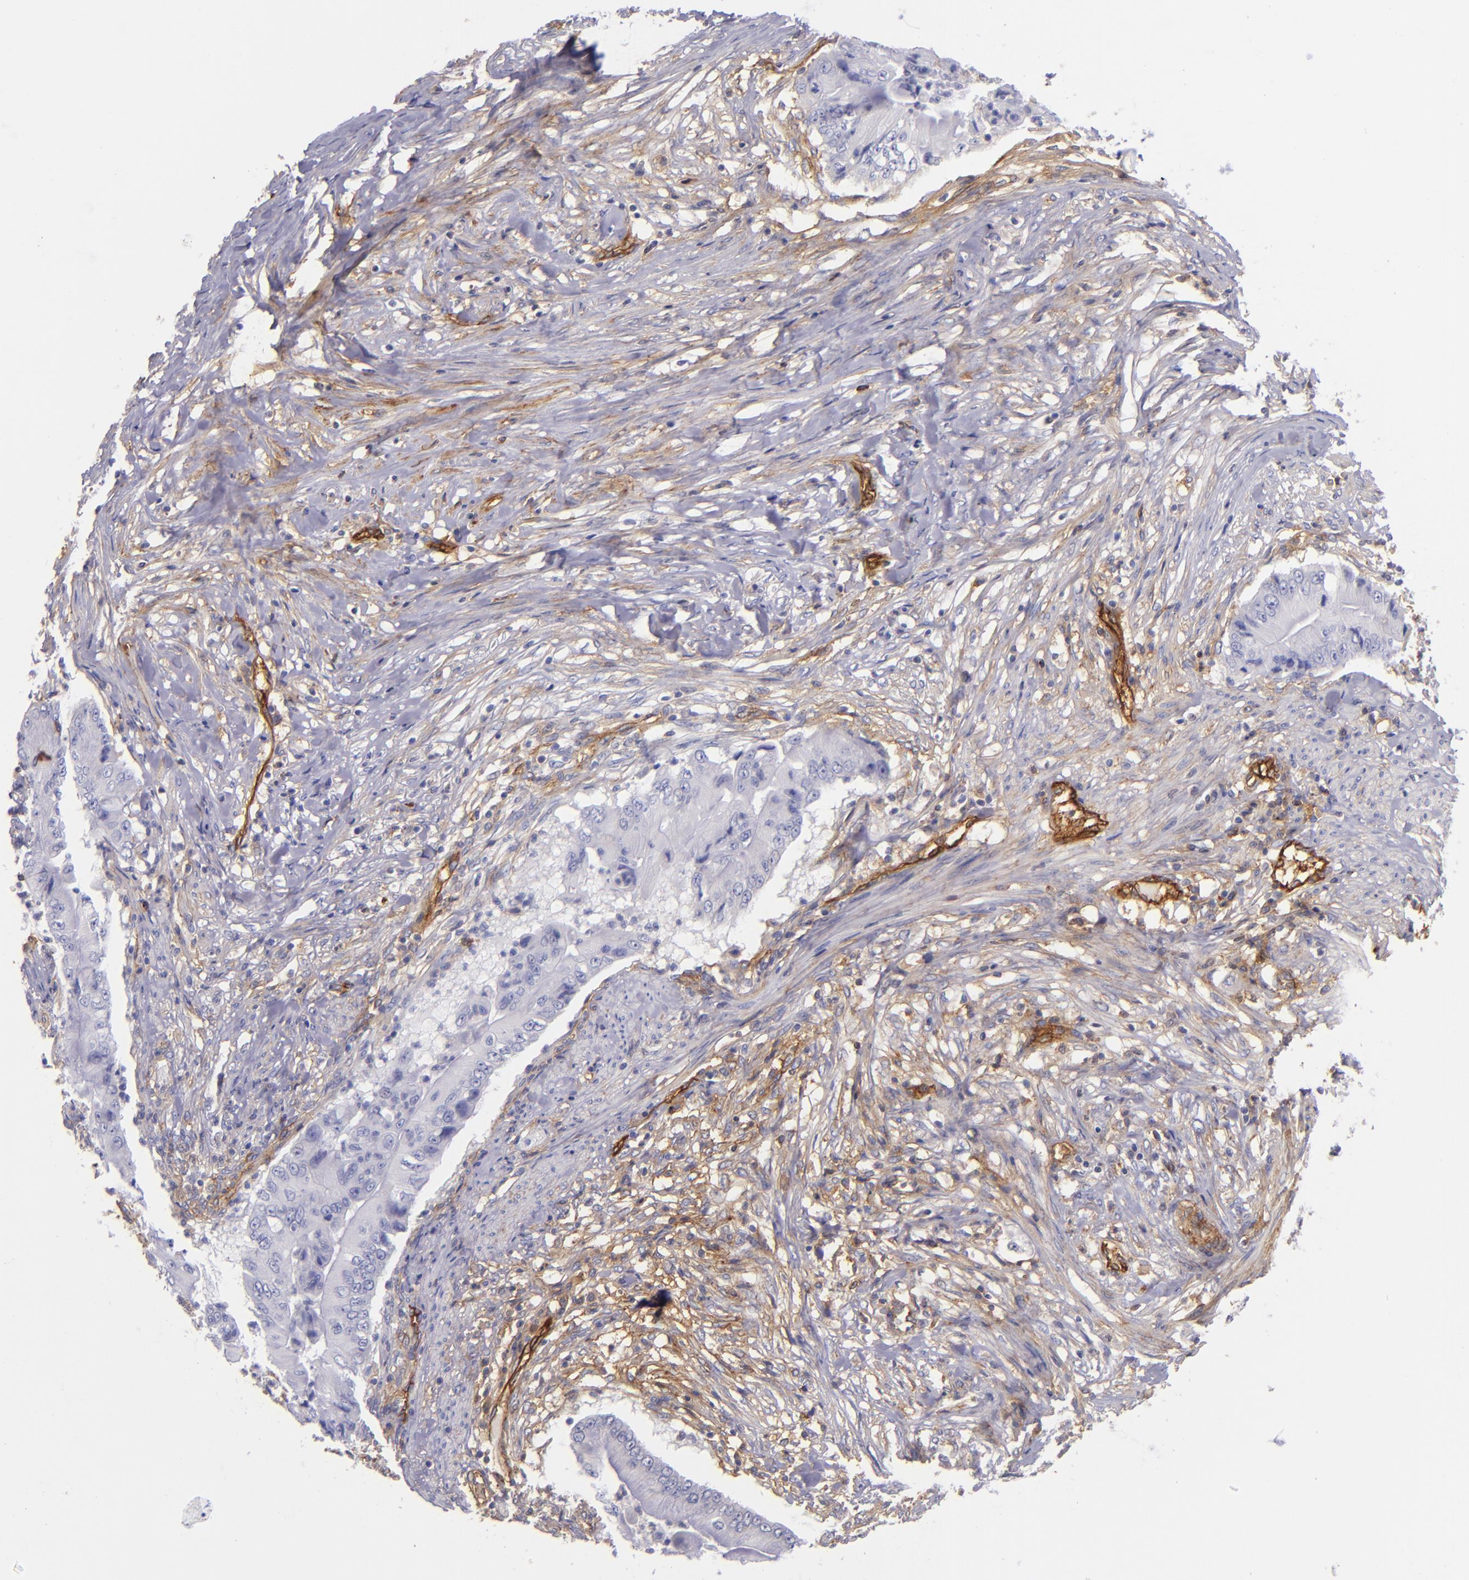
{"staining": {"intensity": "negative", "quantity": "none", "location": "none"}, "tissue": "pancreatic cancer", "cell_type": "Tumor cells", "image_type": "cancer", "snomed": [{"axis": "morphology", "description": "Adenocarcinoma, NOS"}, {"axis": "topography", "description": "Pancreas"}], "caption": "There is no significant staining in tumor cells of pancreatic adenocarcinoma. (DAB (3,3'-diaminobenzidine) IHC, high magnification).", "gene": "ENTPD1", "patient": {"sex": "male", "age": 62}}